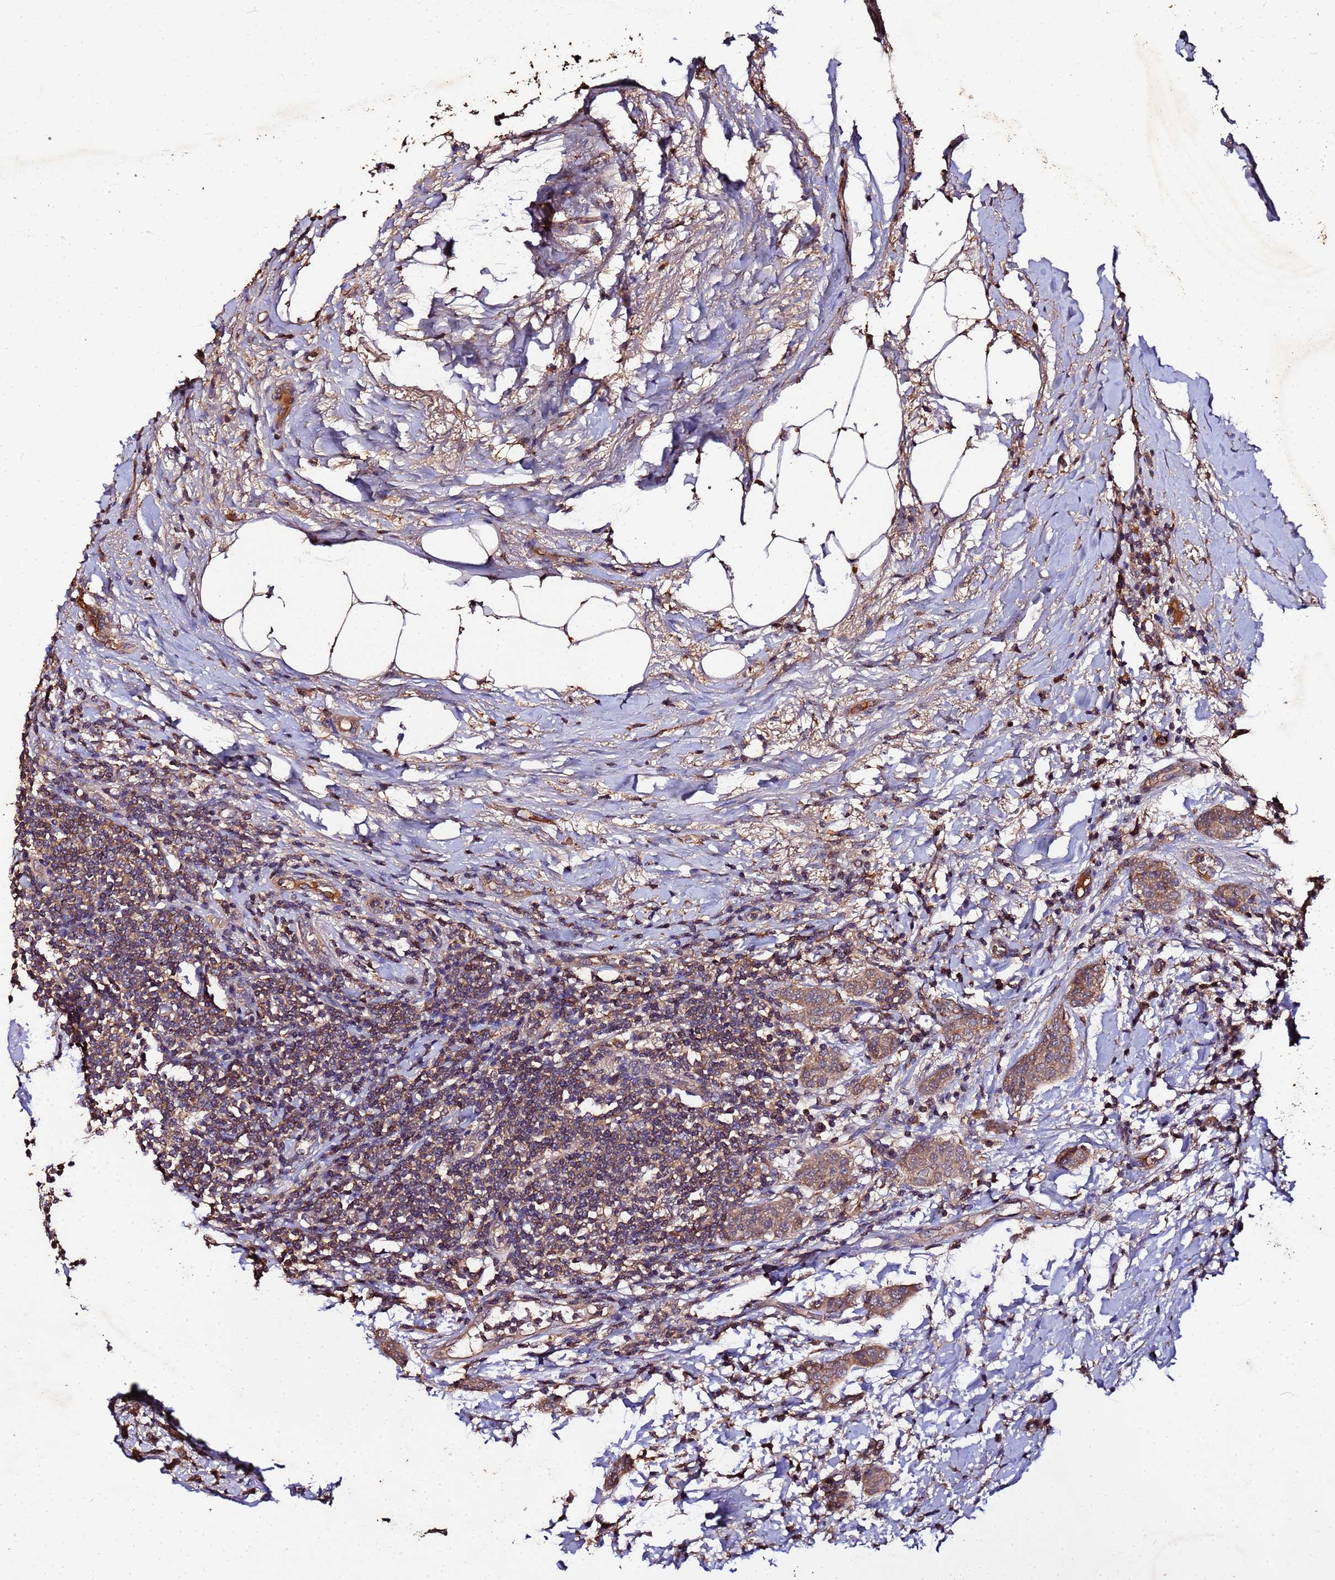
{"staining": {"intensity": "moderate", "quantity": ">75%", "location": "cytoplasmic/membranous"}, "tissue": "breast cancer", "cell_type": "Tumor cells", "image_type": "cancer", "snomed": [{"axis": "morphology", "description": "Duct carcinoma"}, {"axis": "topography", "description": "Breast"}], "caption": "Protein expression analysis of breast infiltrating ductal carcinoma shows moderate cytoplasmic/membranous staining in about >75% of tumor cells.", "gene": "MTERF1", "patient": {"sex": "female", "age": 72}}